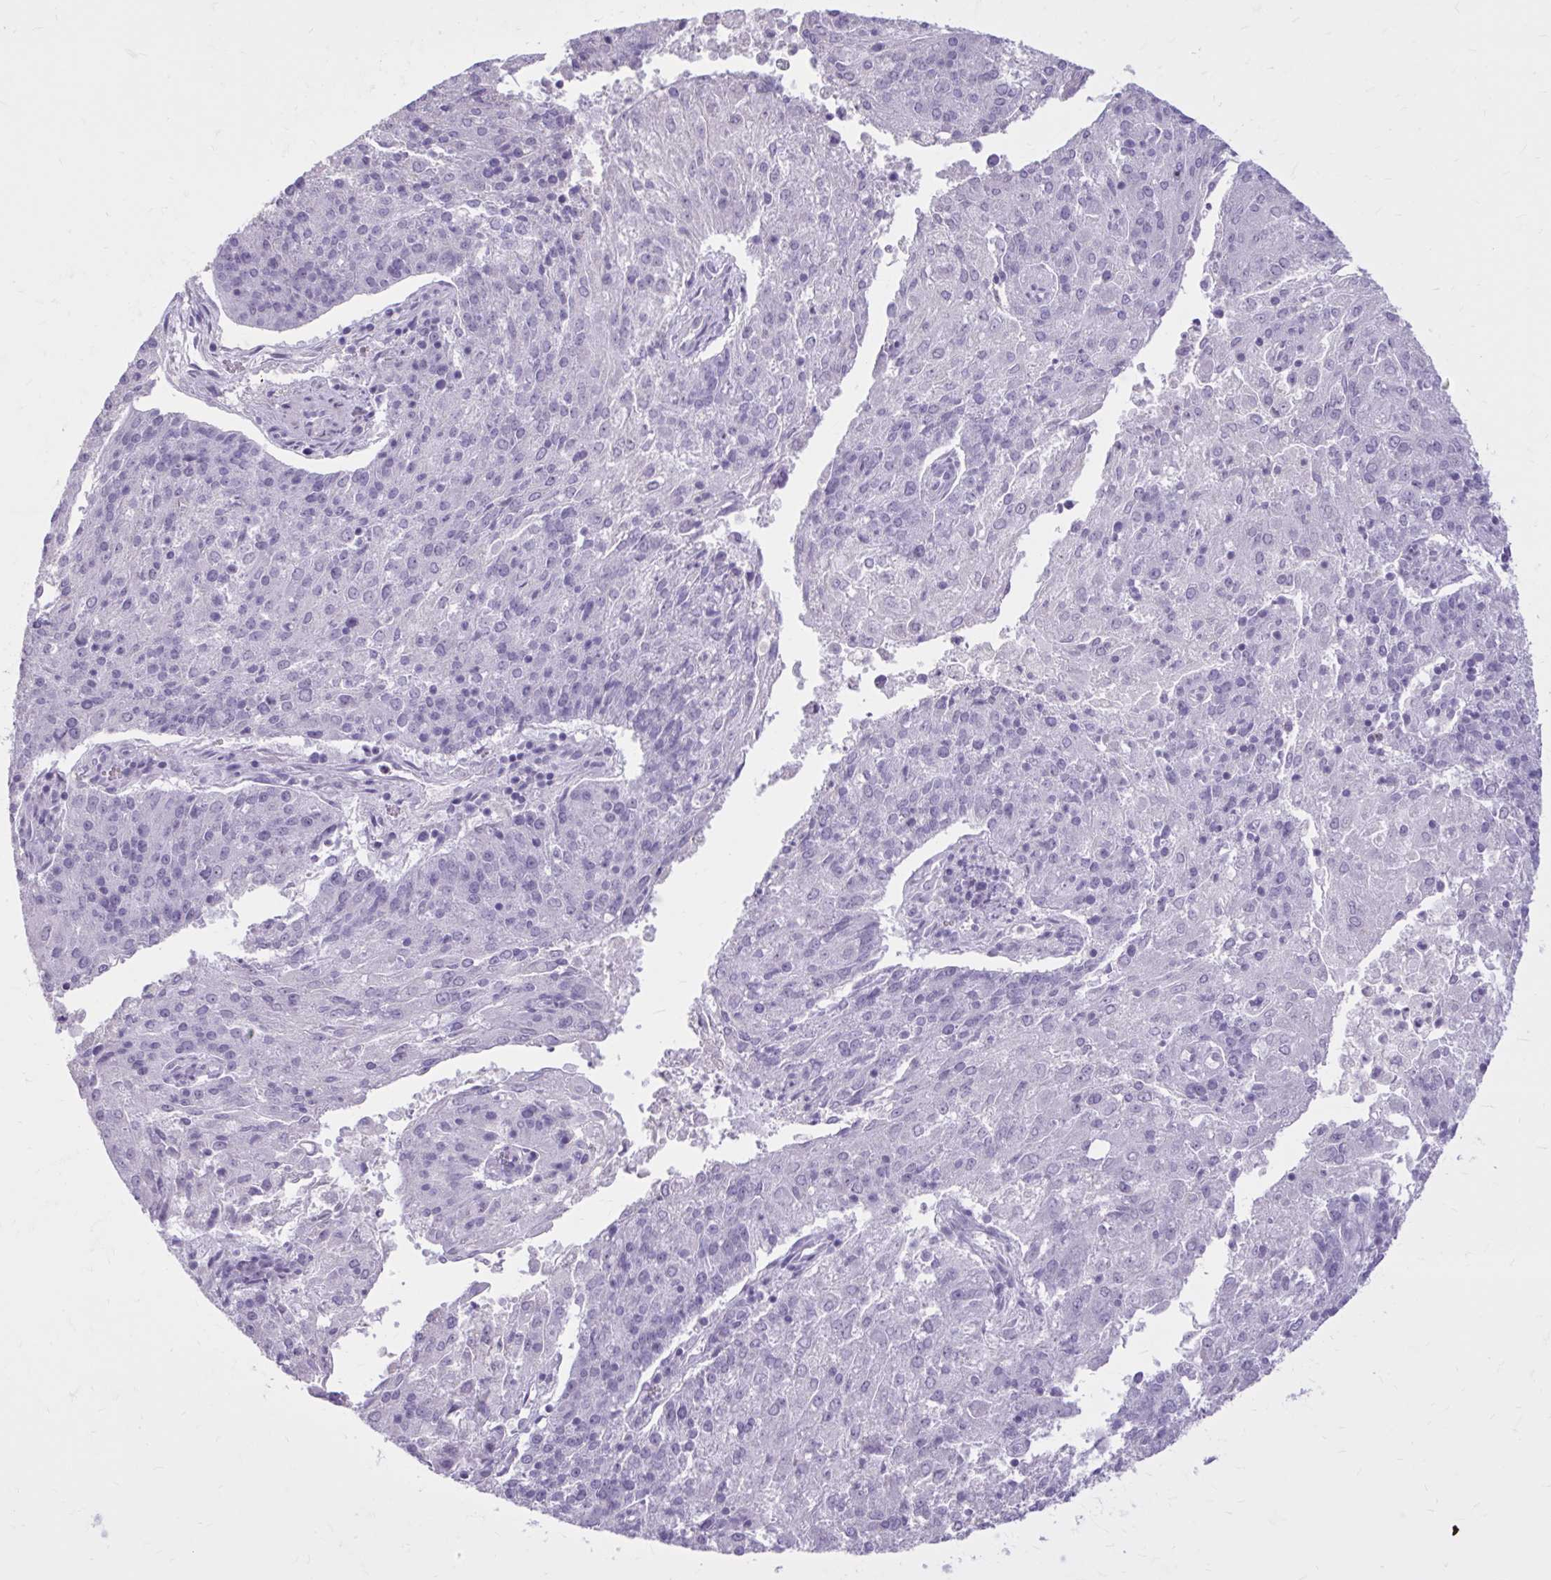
{"staining": {"intensity": "negative", "quantity": "none", "location": "none"}, "tissue": "endometrial cancer", "cell_type": "Tumor cells", "image_type": "cancer", "snomed": [{"axis": "morphology", "description": "Adenocarcinoma, NOS"}, {"axis": "topography", "description": "Endometrium"}], "caption": "Immunohistochemical staining of endometrial cancer (adenocarcinoma) displays no significant expression in tumor cells. (DAB immunohistochemistry with hematoxylin counter stain).", "gene": "OR4B1", "patient": {"sex": "female", "age": 82}}